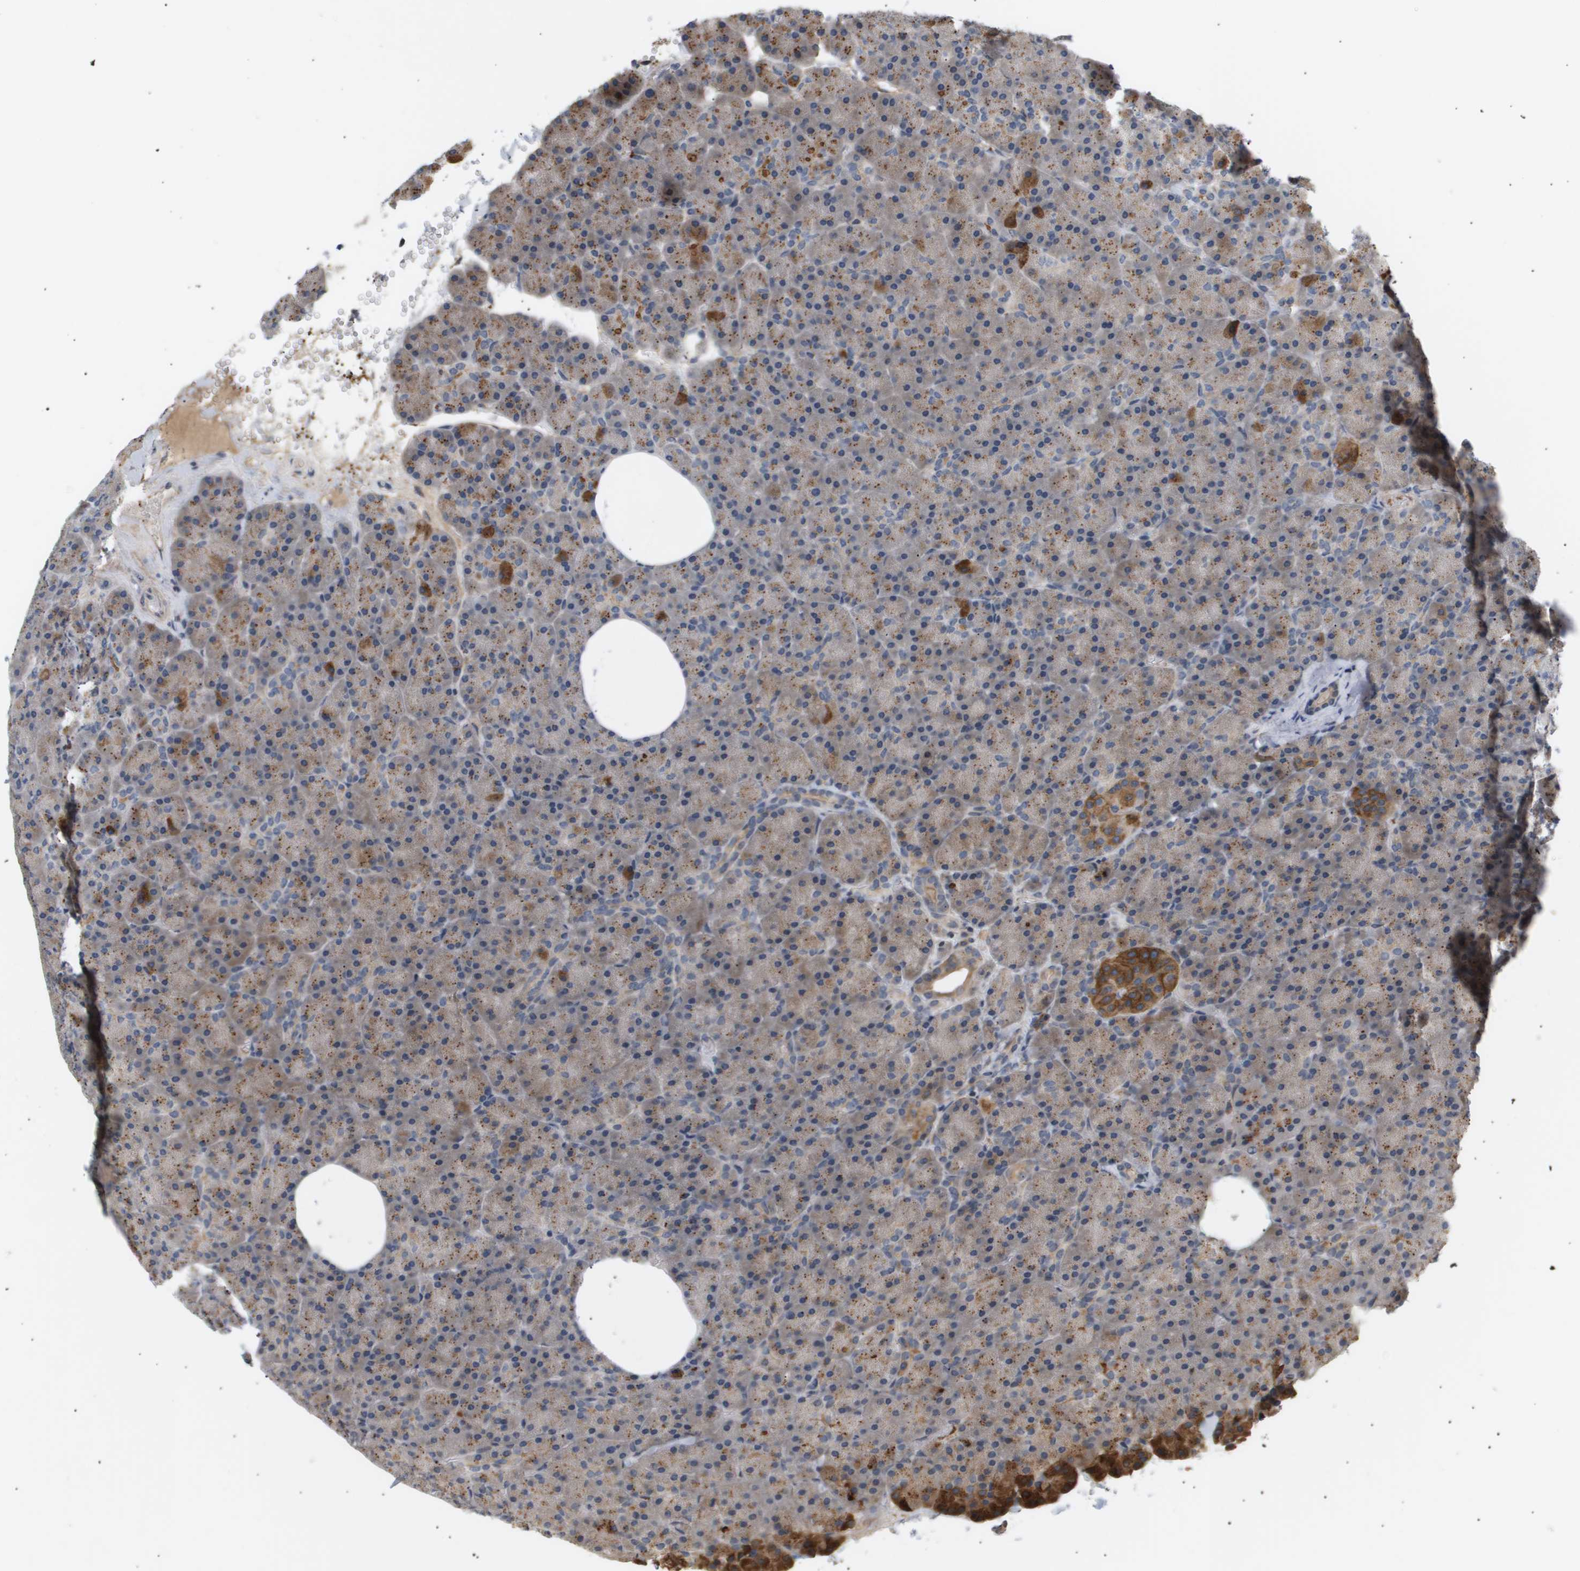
{"staining": {"intensity": "moderate", "quantity": "25%-75%", "location": "cytoplasmic/membranous"}, "tissue": "pancreas", "cell_type": "Exocrine glandular cells", "image_type": "normal", "snomed": [{"axis": "morphology", "description": "Normal tissue, NOS"}, {"axis": "topography", "description": "Pancreas"}], "caption": "Immunohistochemistry (IHC) image of unremarkable pancreas: pancreas stained using immunohistochemistry exhibits medium levels of moderate protein expression localized specifically in the cytoplasmic/membranous of exocrine glandular cells, appearing as a cytoplasmic/membranous brown color.", "gene": "CORO2B", "patient": {"sex": "female", "age": 35}}